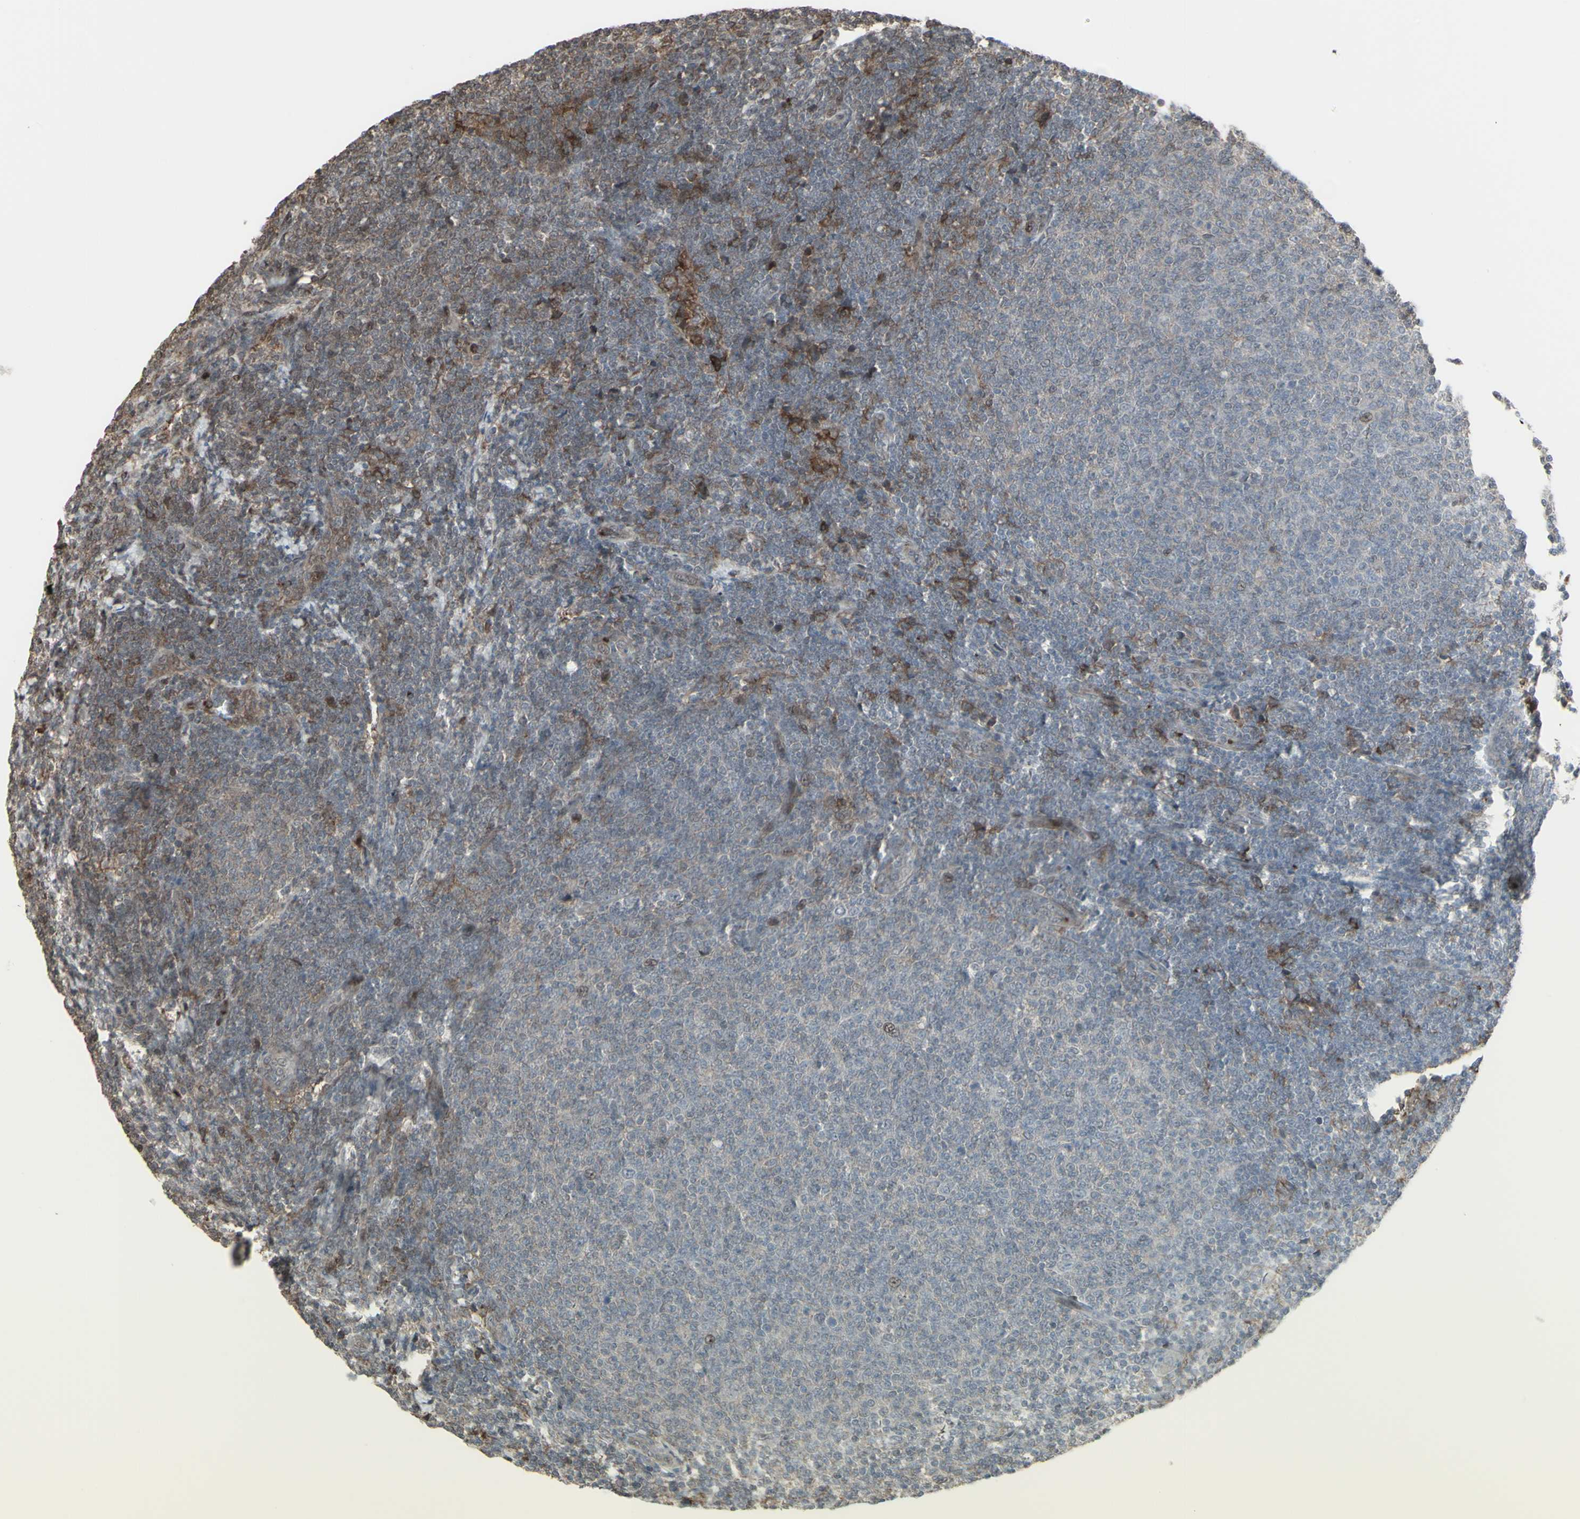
{"staining": {"intensity": "weak", "quantity": "<25%", "location": "cytoplasmic/membranous"}, "tissue": "lymphoma", "cell_type": "Tumor cells", "image_type": "cancer", "snomed": [{"axis": "morphology", "description": "Malignant lymphoma, non-Hodgkin's type, Low grade"}, {"axis": "topography", "description": "Lymph node"}], "caption": "Tumor cells show no significant staining in malignant lymphoma, non-Hodgkin's type (low-grade).", "gene": "CD33", "patient": {"sex": "male", "age": 66}}